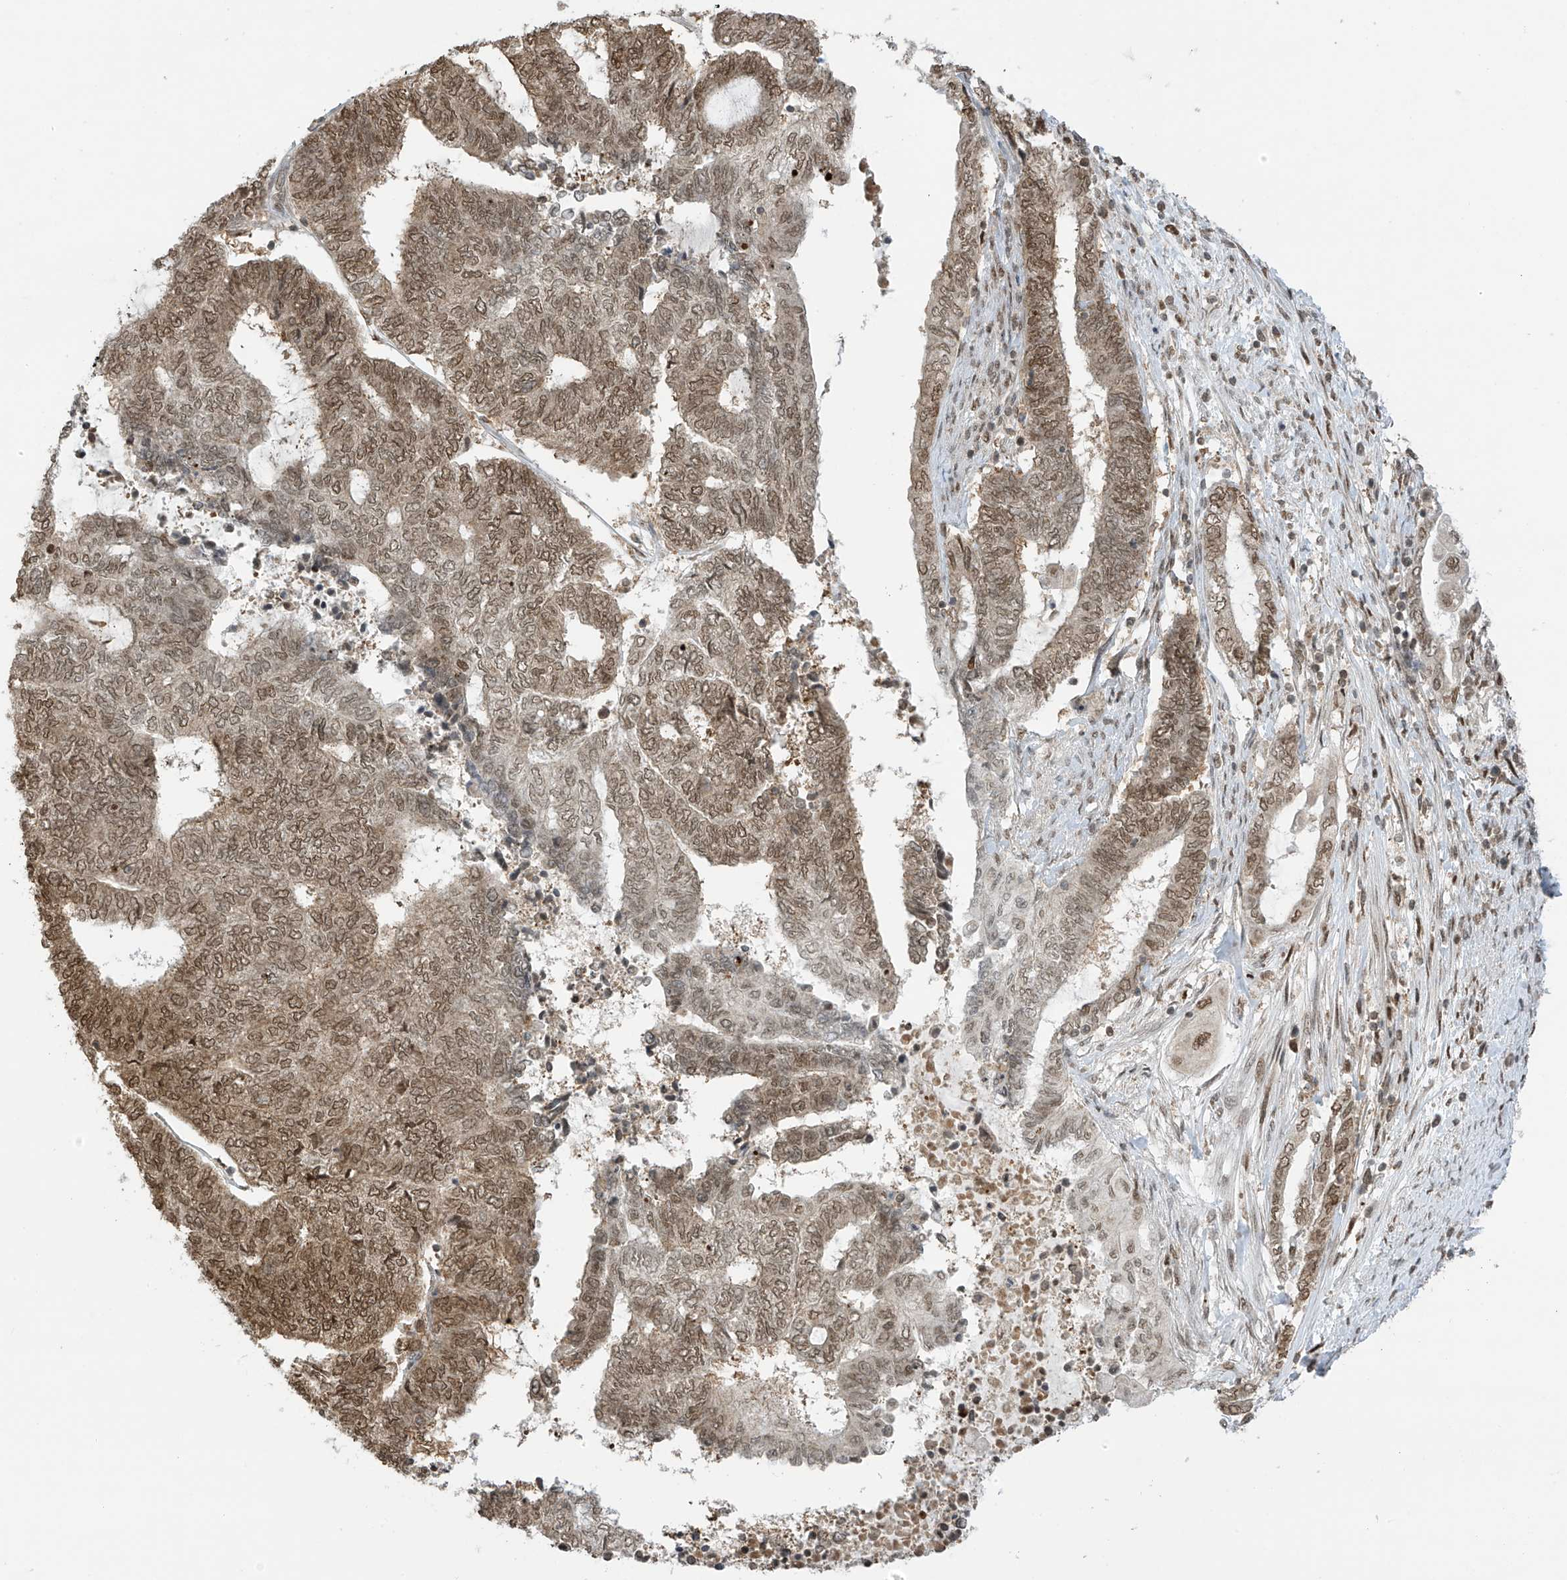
{"staining": {"intensity": "moderate", "quantity": "25%-75%", "location": "nuclear"}, "tissue": "endometrial cancer", "cell_type": "Tumor cells", "image_type": "cancer", "snomed": [{"axis": "morphology", "description": "Adenocarcinoma, NOS"}, {"axis": "topography", "description": "Uterus"}, {"axis": "topography", "description": "Endometrium"}], "caption": "Tumor cells exhibit medium levels of moderate nuclear staining in about 25%-75% of cells in human endometrial cancer. (DAB (3,3'-diaminobenzidine) = brown stain, brightfield microscopy at high magnification).", "gene": "KPNB1", "patient": {"sex": "female", "age": 70}}